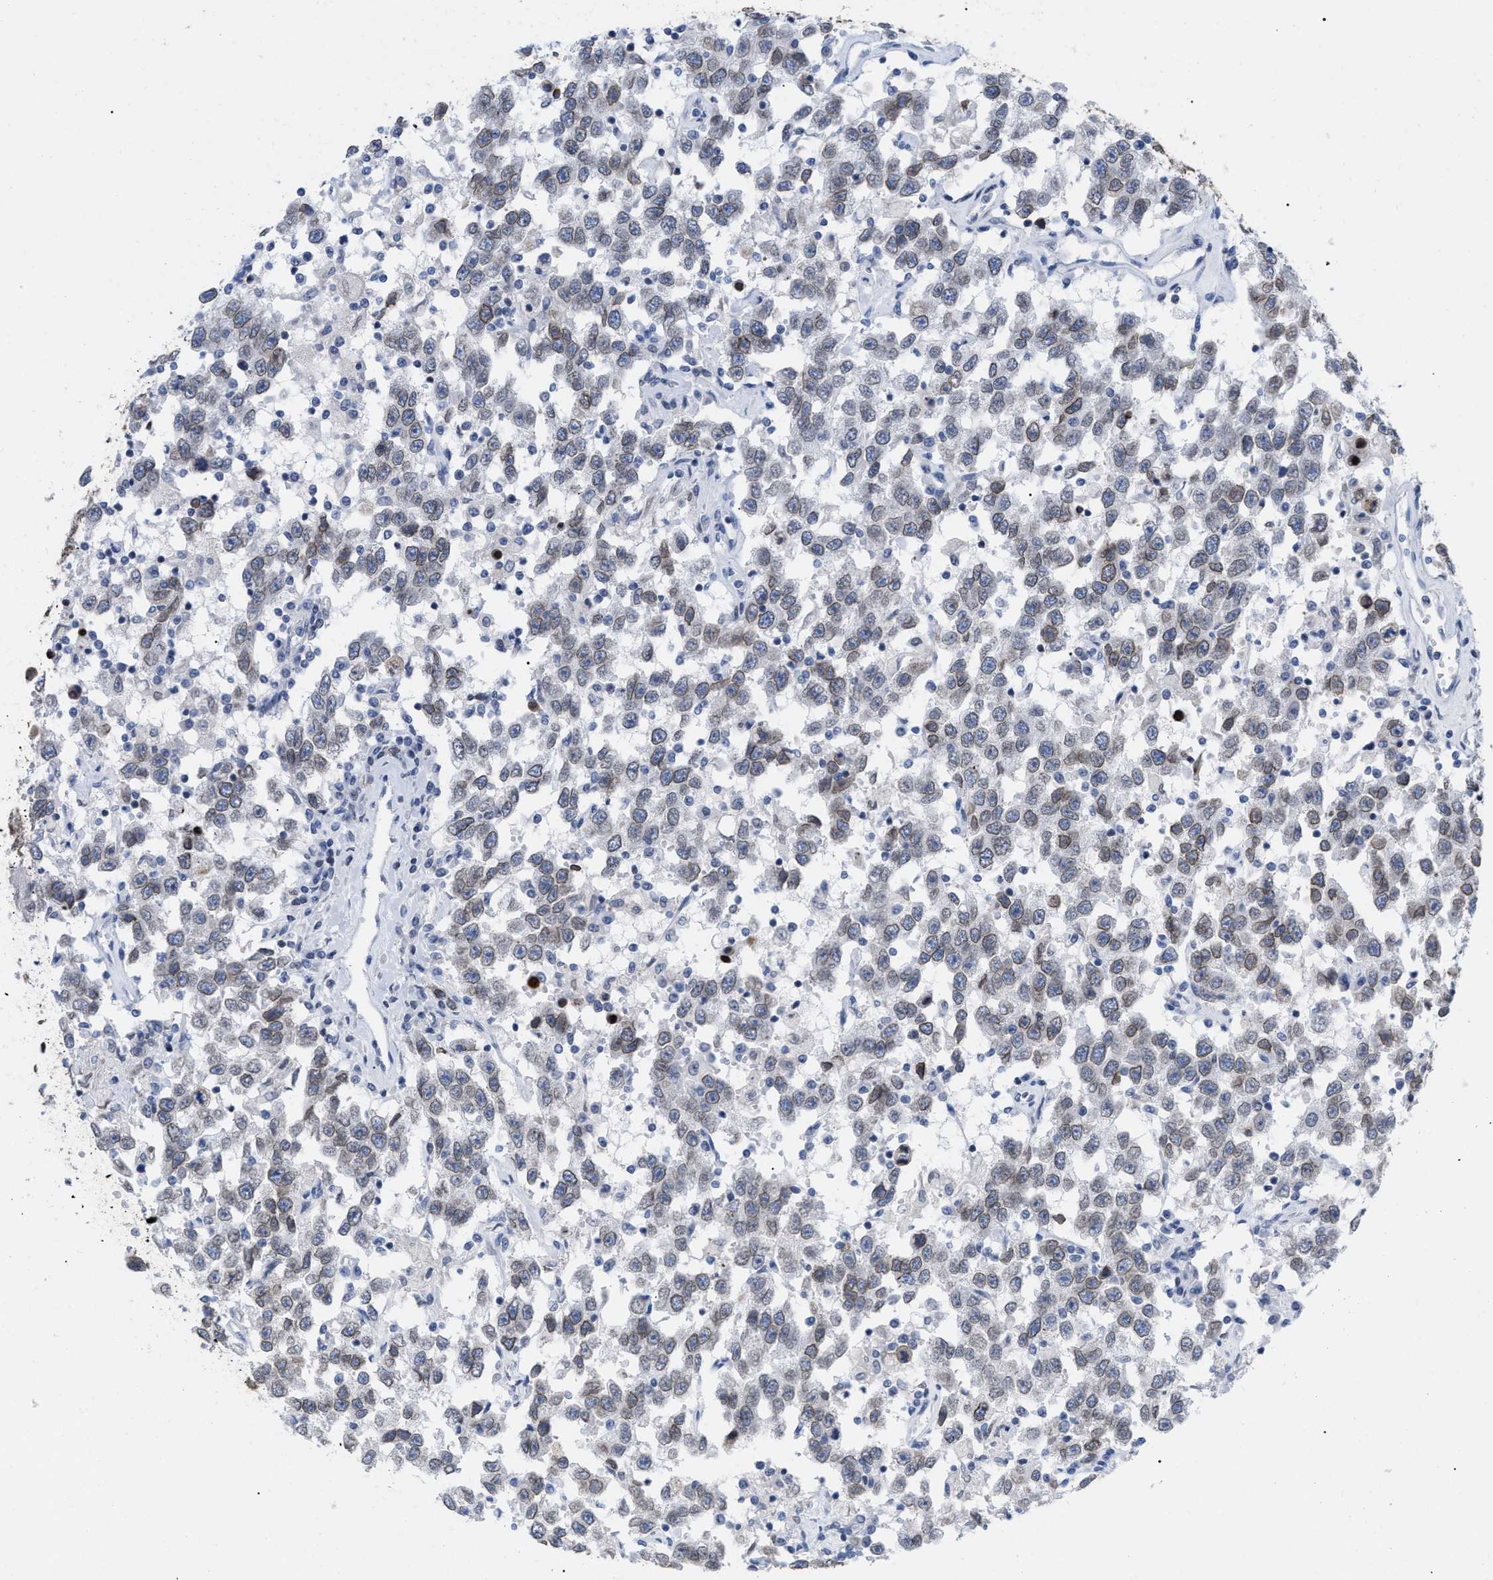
{"staining": {"intensity": "moderate", "quantity": "25%-75%", "location": "cytoplasmic/membranous,nuclear"}, "tissue": "testis cancer", "cell_type": "Tumor cells", "image_type": "cancer", "snomed": [{"axis": "morphology", "description": "Seminoma, NOS"}, {"axis": "topography", "description": "Testis"}], "caption": "Immunohistochemical staining of testis cancer exhibits medium levels of moderate cytoplasmic/membranous and nuclear protein staining in approximately 25%-75% of tumor cells.", "gene": "TPR", "patient": {"sex": "male", "age": 41}}